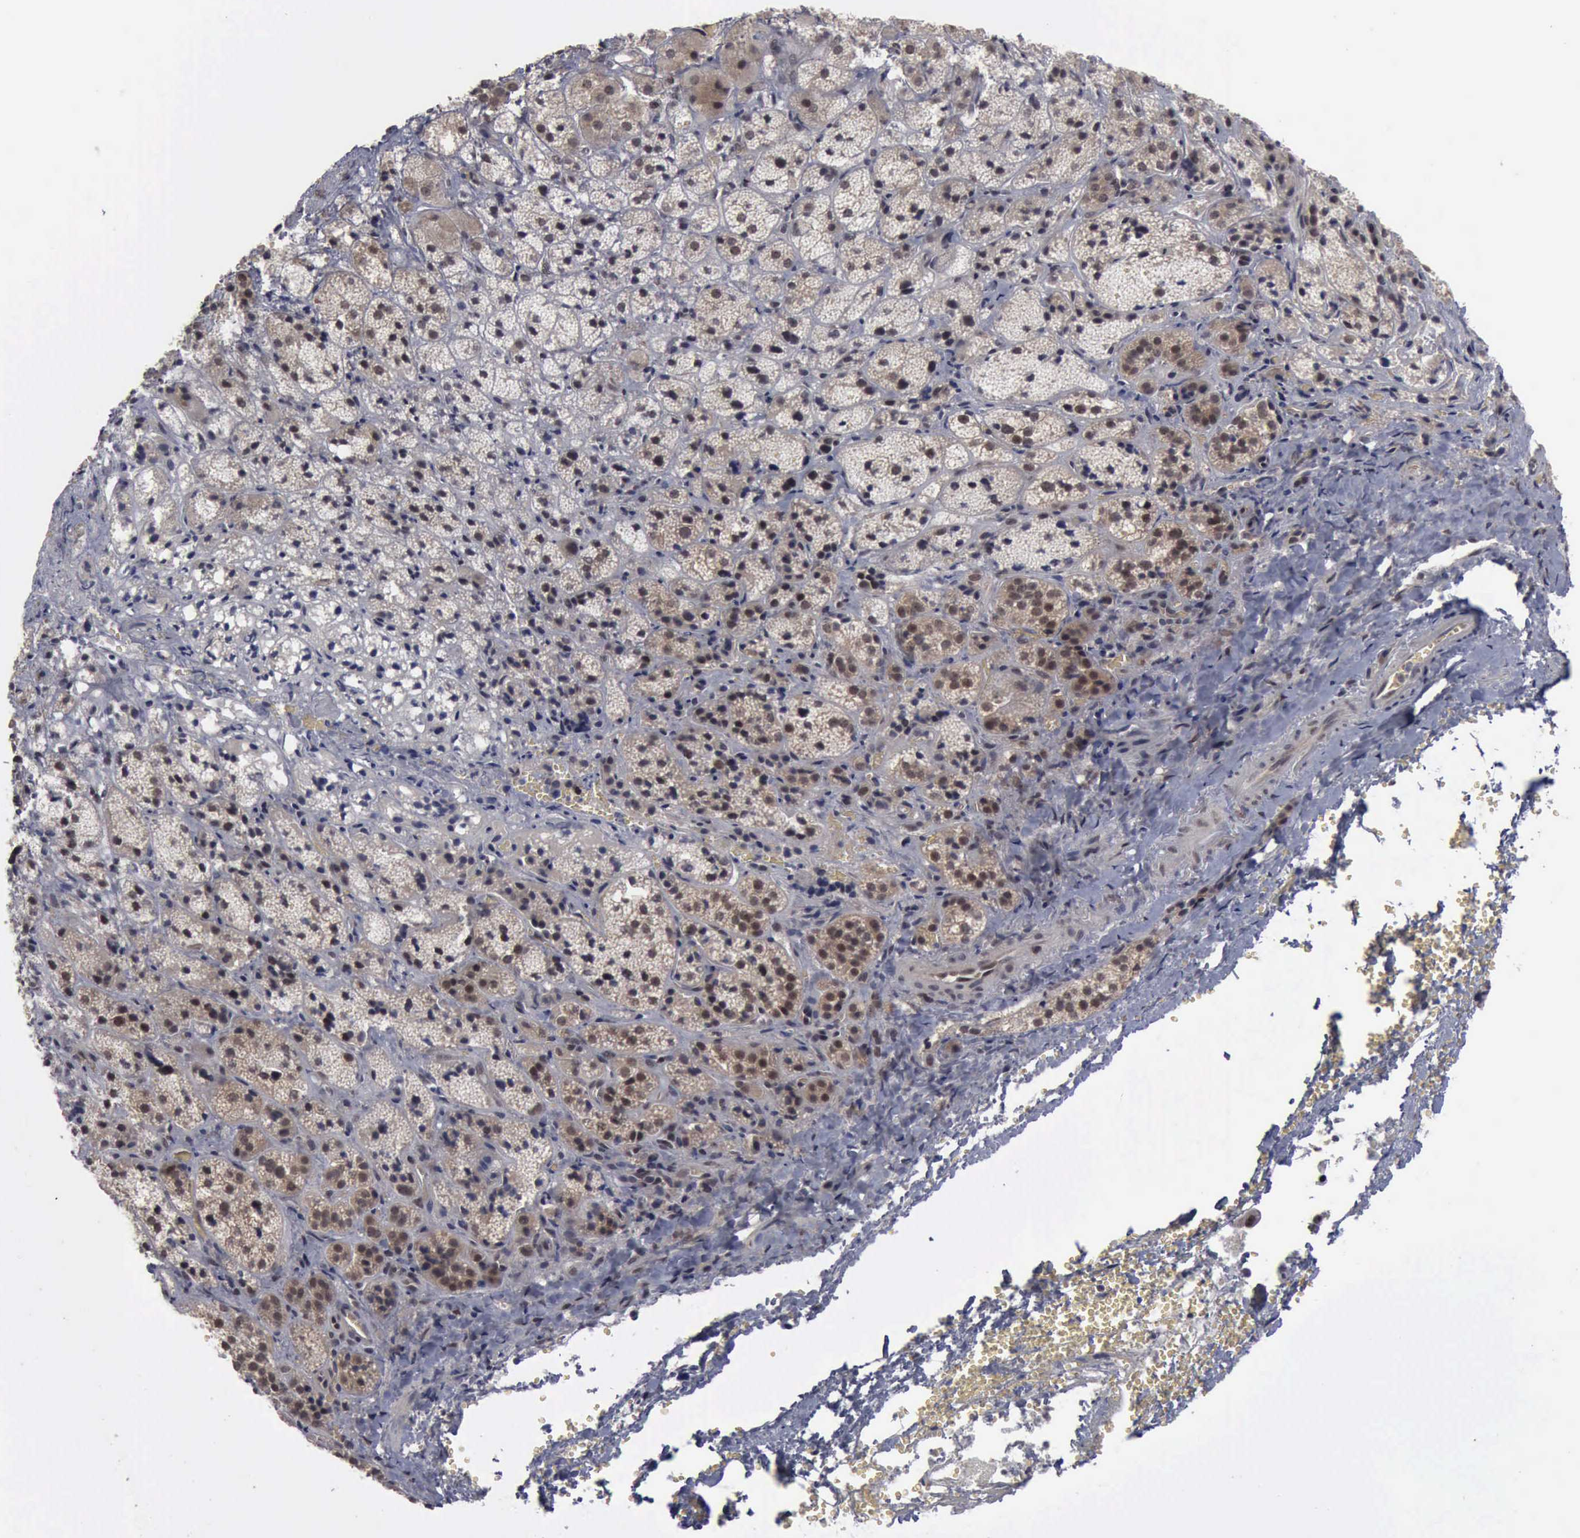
{"staining": {"intensity": "moderate", "quantity": ">75%", "location": "cytoplasmic/membranous,nuclear"}, "tissue": "adrenal gland", "cell_type": "Glandular cells", "image_type": "normal", "snomed": [{"axis": "morphology", "description": "Normal tissue, NOS"}, {"axis": "topography", "description": "Adrenal gland"}], "caption": "This histopathology image shows unremarkable adrenal gland stained with immunohistochemistry to label a protein in brown. The cytoplasmic/membranous,nuclear of glandular cells show moderate positivity for the protein. Nuclei are counter-stained blue.", "gene": "RTCB", "patient": {"sex": "female", "age": 71}}